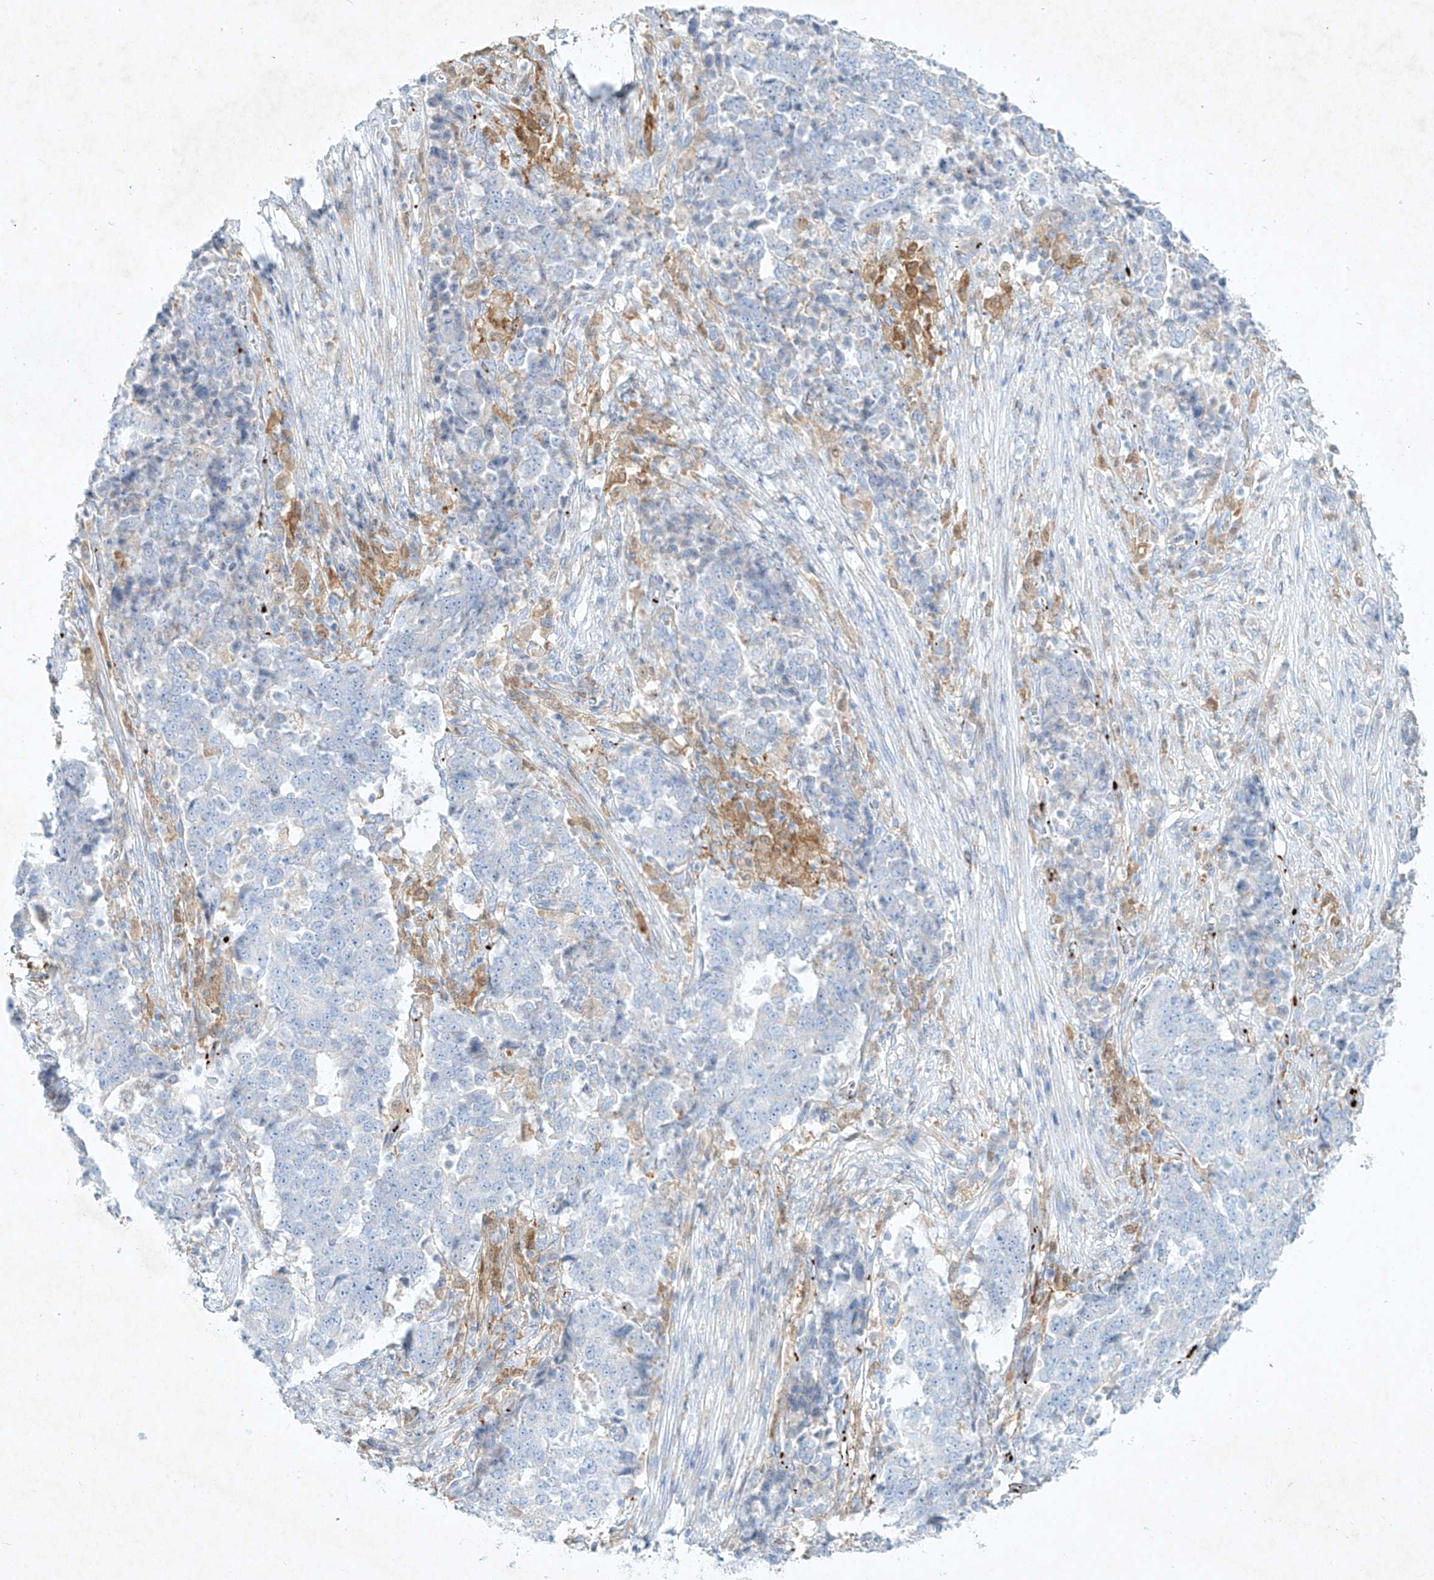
{"staining": {"intensity": "negative", "quantity": "none", "location": "none"}, "tissue": "stomach cancer", "cell_type": "Tumor cells", "image_type": "cancer", "snomed": [{"axis": "morphology", "description": "Adenocarcinoma, NOS"}, {"axis": "topography", "description": "Stomach"}], "caption": "A high-resolution histopathology image shows immunohistochemistry staining of stomach cancer, which demonstrates no significant expression in tumor cells.", "gene": "PLEK", "patient": {"sex": "male", "age": 59}}